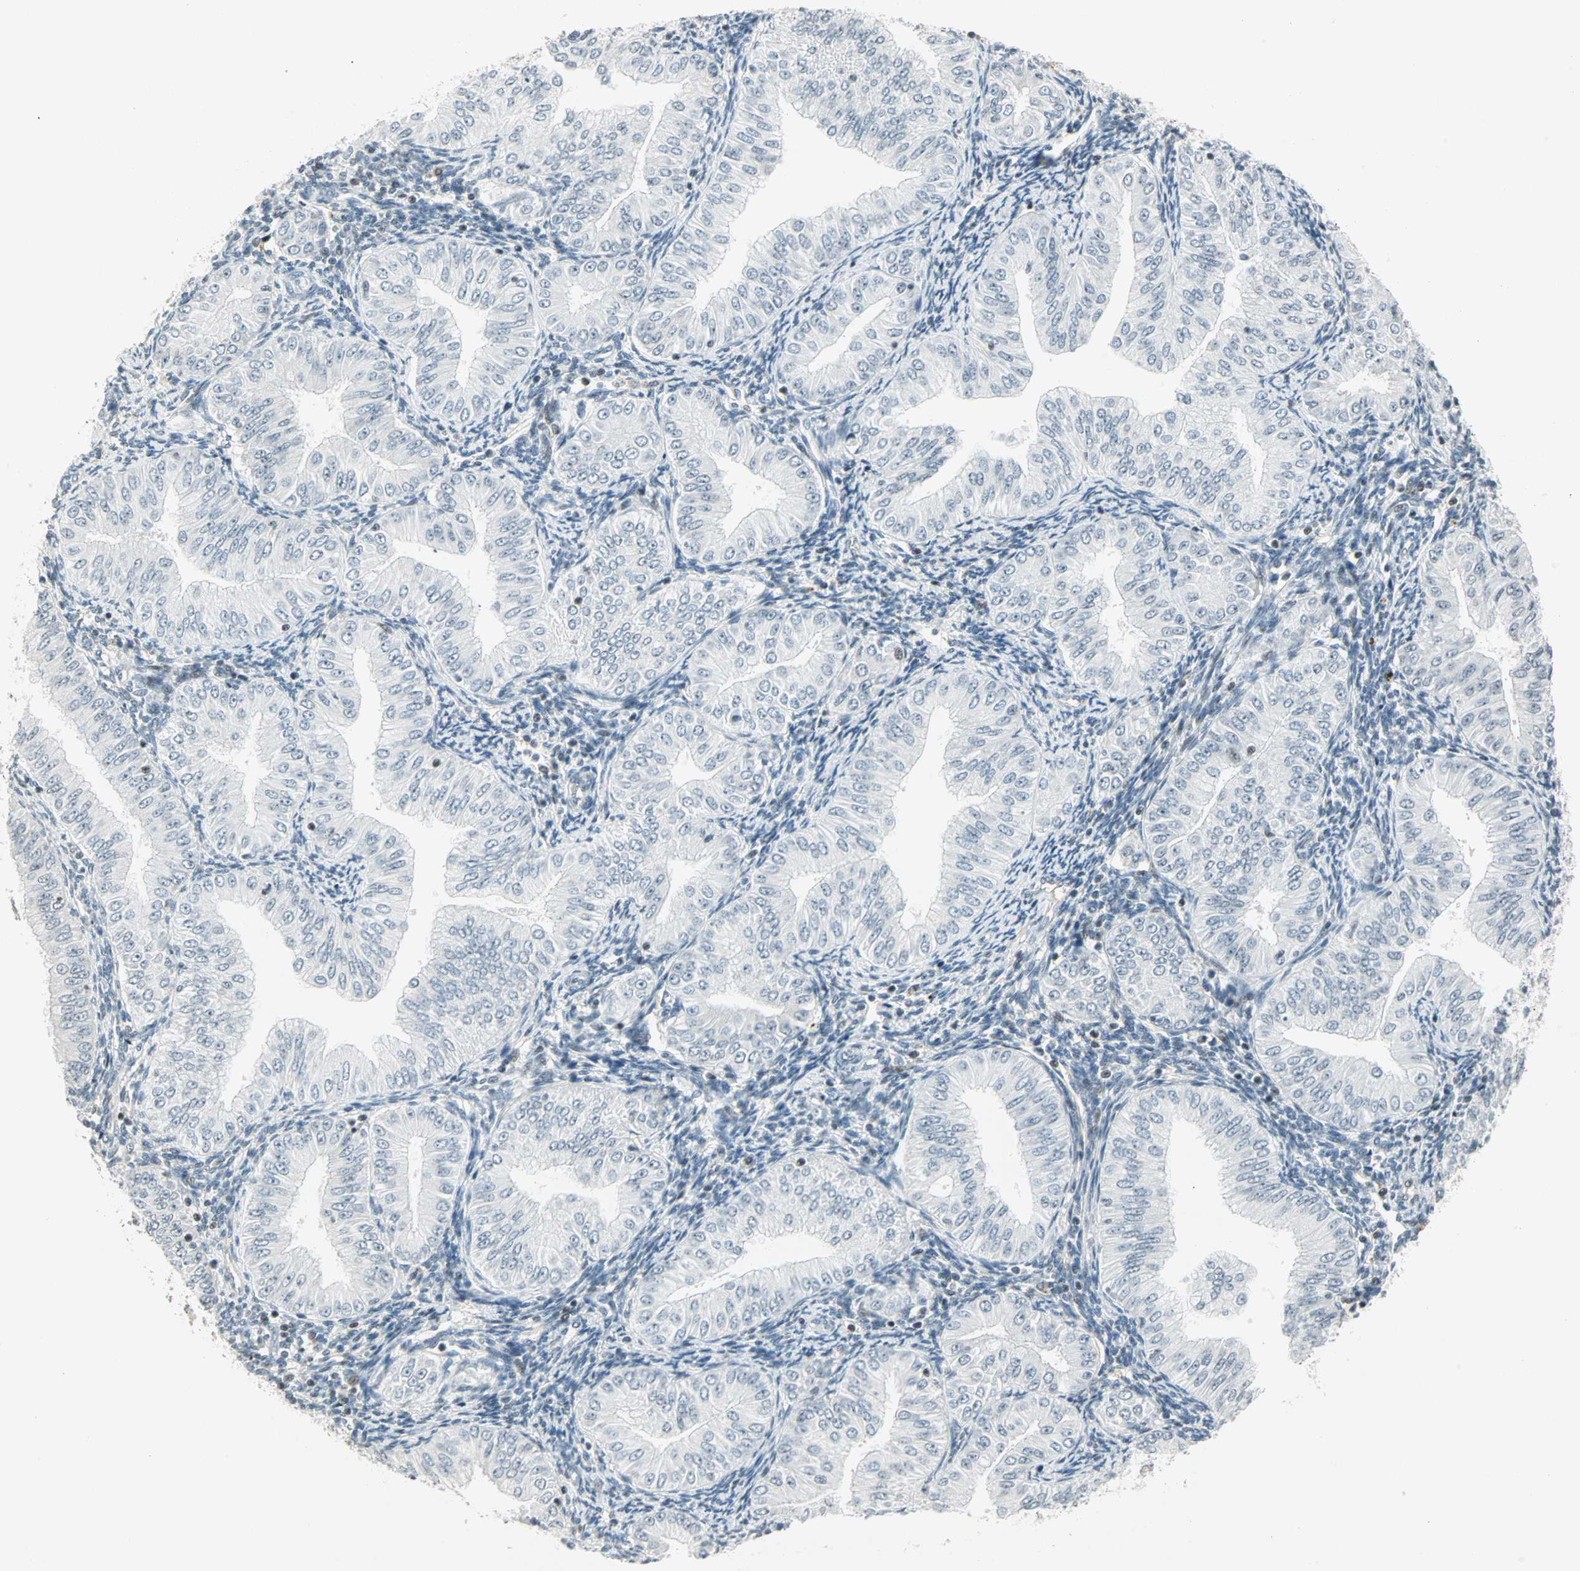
{"staining": {"intensity": "weak", "quantity": "<25%", "location": "nuclear"}, "tissue": "endometrial cancer", "cell_type": "Tumor cells", "image_type": "cancer", "snomed": [{"axis": "morphology", "description": "Normal tissue, NOS"}, {"axis": "morphology", "description": "Adenocarcinoma, NOS"}, {"axis": "topography", "description": "Endometrium"}], "caption": "This is a image of immunohistochemistry (IHC) staining of endometrial adenocarcinoma, which shows no staining in tumor cells.", "gene": "SMAD3", "patient": {"sex": "female", "age": 53}}